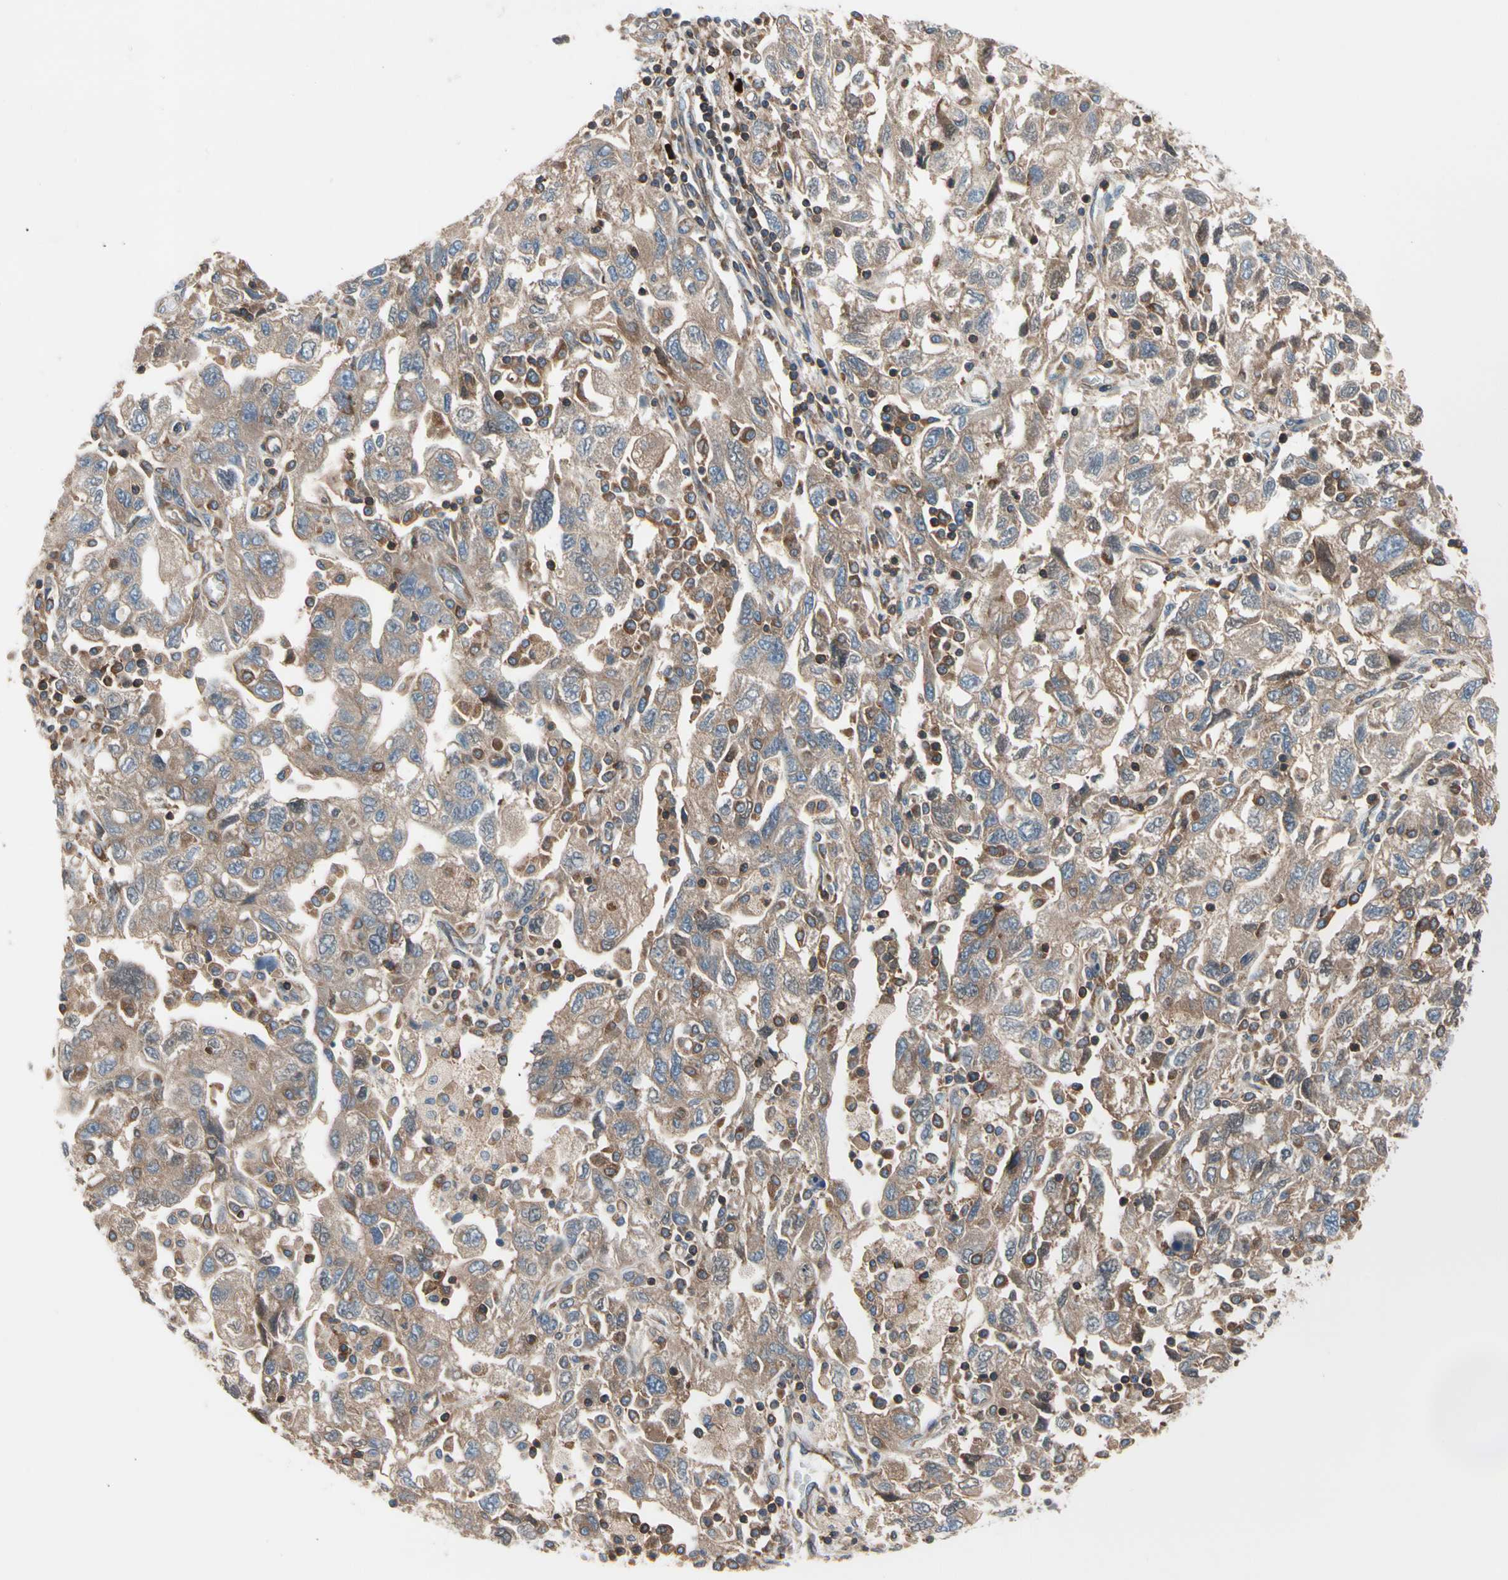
{"staining": {"intensity": "moderate", "quantity": ">75%", "location": "cytoplasmic/membranous"}, "tissue": "ovarian cancer", "cell_type": "Tumor cells", "image_type": "cancer", "snomed": [{"axis": "morphology", "description": "Carcinoma, NOS"}, {"axis": "morphology", "description": "Cystadenocarcinoma, serous, NOS"}, {"axis": "topography", "description": "Ovary"}], "caption": "Ovarian cancer stained with a protein marker reveals moderate staining in tumor cells.", "gene": "ROCK1", "patient": {"sex": "female", "age": 69}}